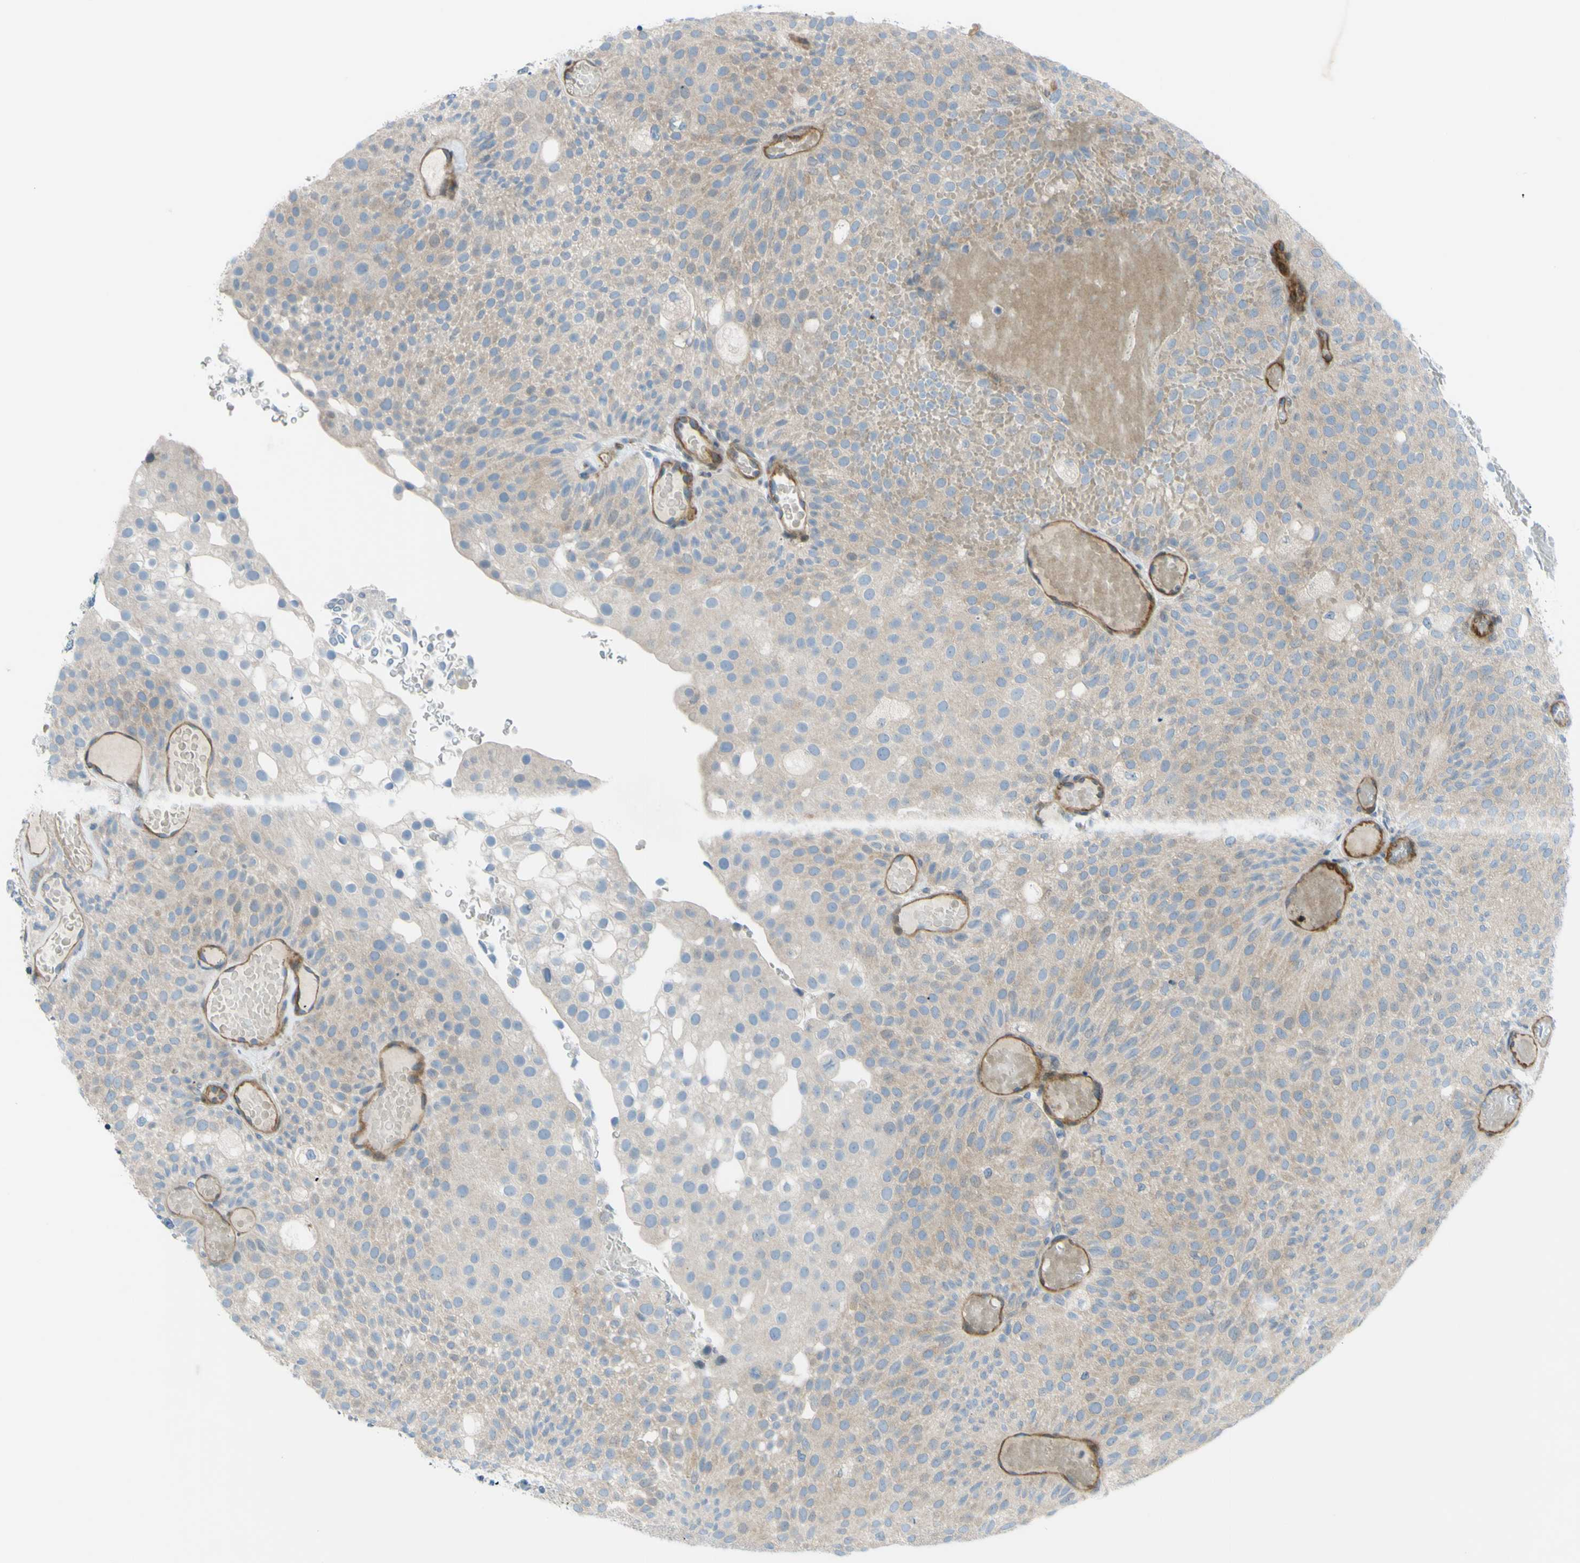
{"staining": {"intensity": "weak", "quantity": ">75%", "location": "cytoplasmic/membranous"}, "tissue": "urothelial cancer", "cell_type": "Tumor cells", "image_type": "cancer", "snomed": [{"axis": "morphology", "description": "Urothelial carcinoma, Low grade"}, {"axis": "topography", "description": "Urinary bladder"}], "caption": "Low-grade urothelial carcinoma stained with a protein marker reveals weak staining in tumor cells.", "gene": "PAK2", "patient": {"sex": "male", "age": 78}}